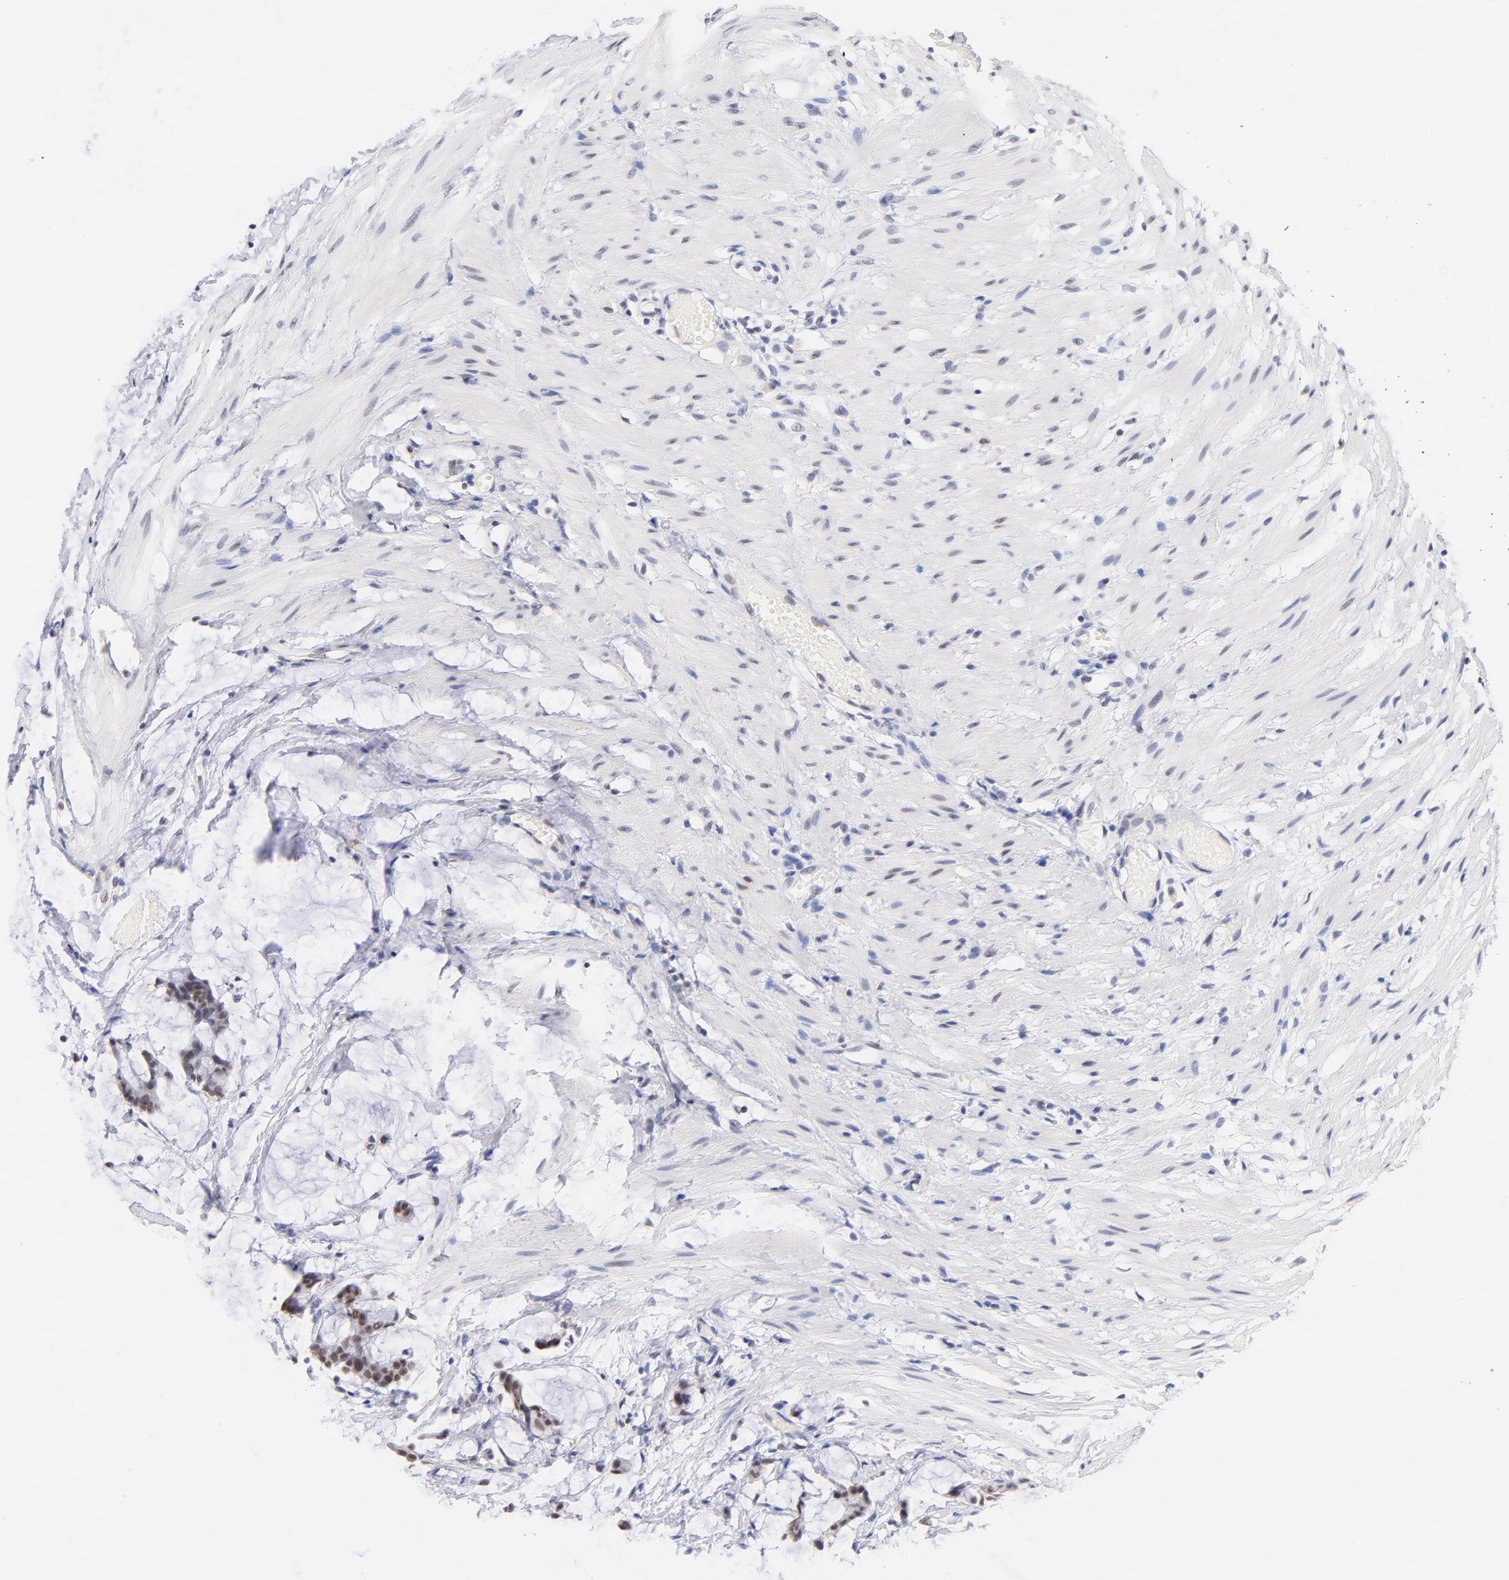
{"staining": {"intensity": "negative", "quantity": "none", "location": "none"}, "tissue": "colorectal cancer", "cell_type": "Tumor cells", "image_type": "cancer", "snomed": [{"axis": "morphology", "description": "Adenocarcinoma, NOS"}, {"axis": "topography", "description": "Colon"}], "caption": "This is a image of immunohistochemistry (IHC) staining of adenocarcinoma (colorectal), which shows no staining in tumor cells.", "gene": "ZNF74", "patient": {"sex": "male", "age": 14}}